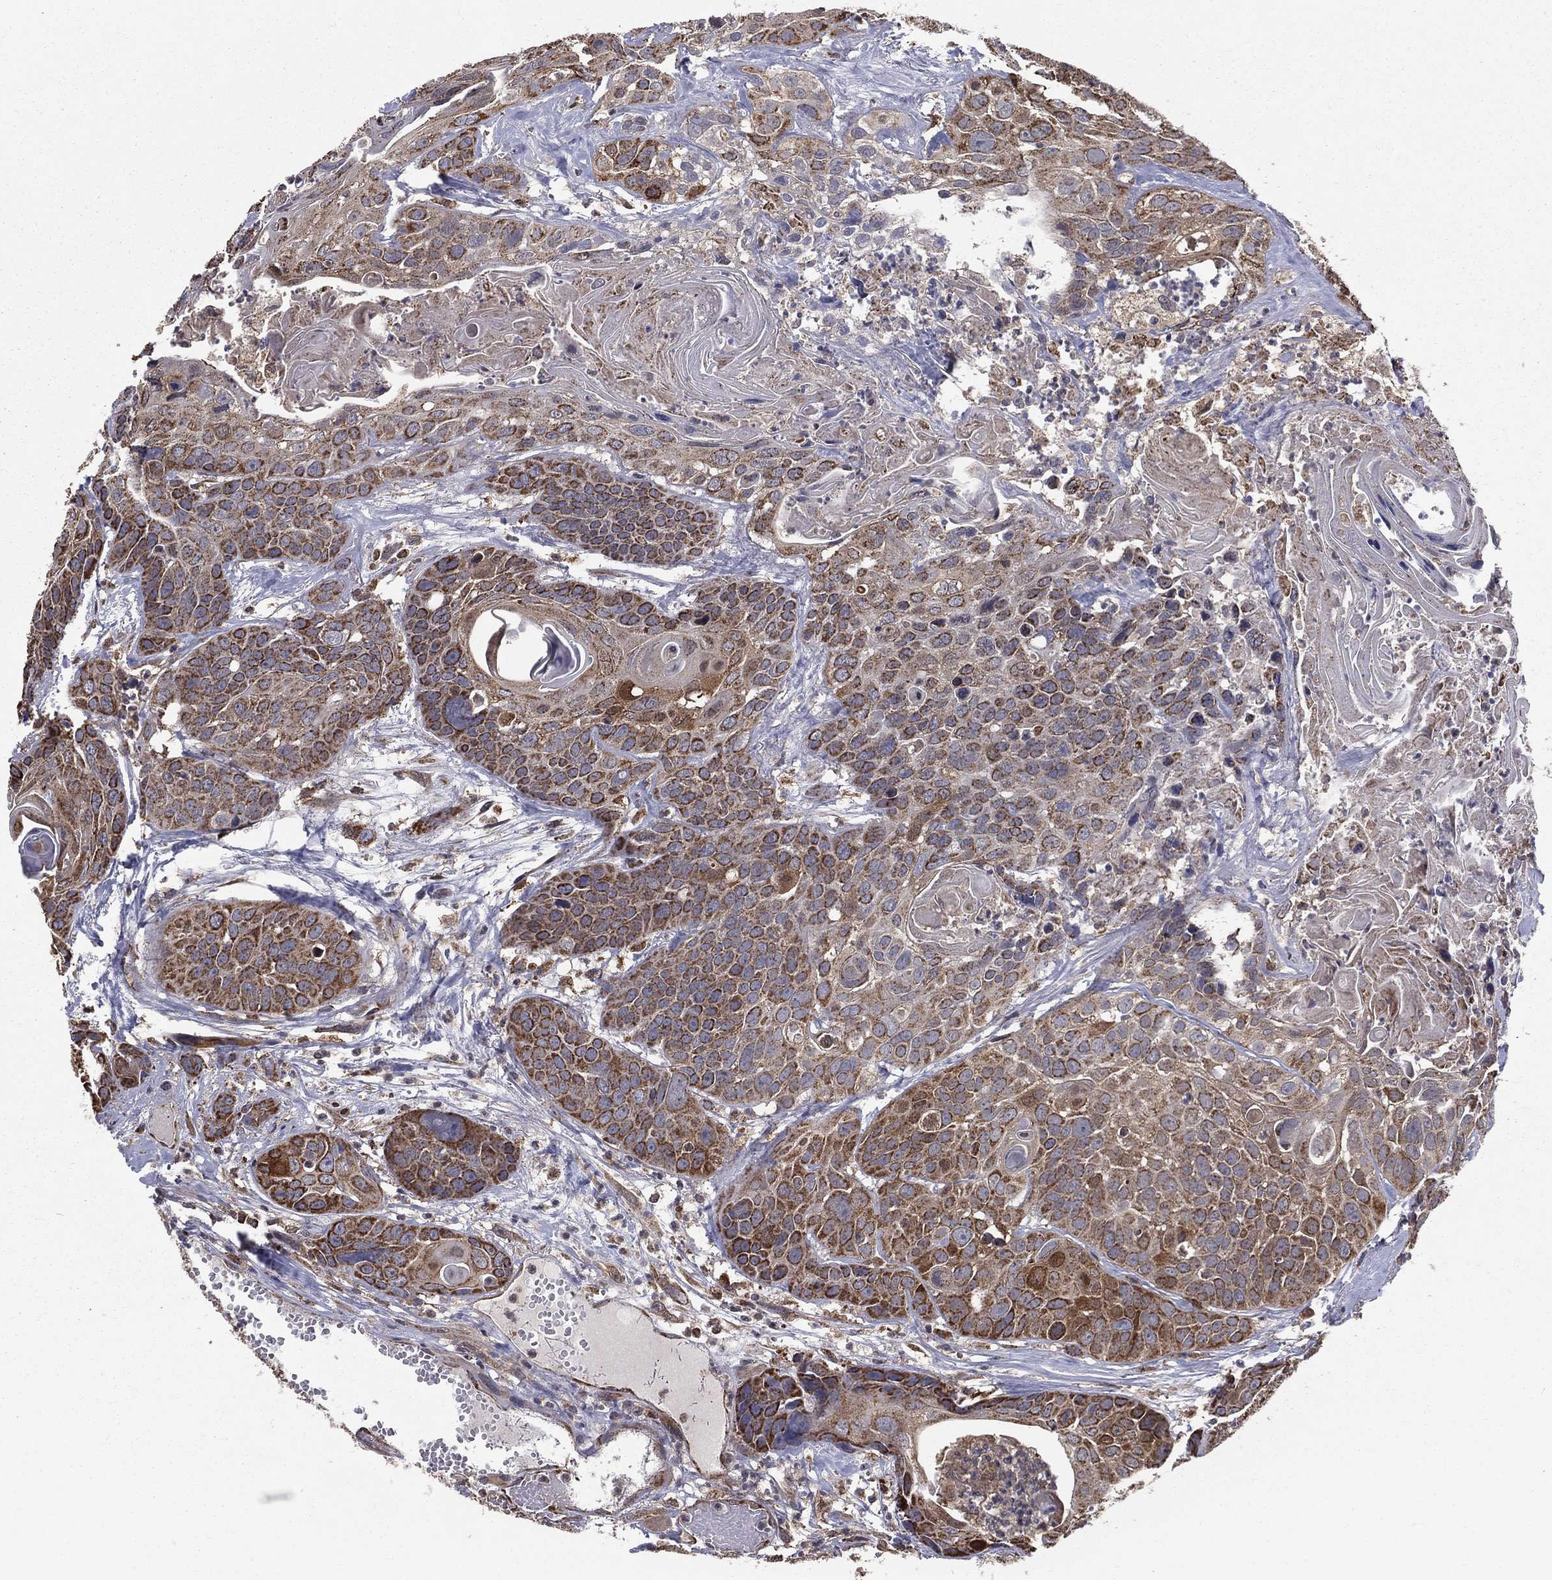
{"staining": {"intensity": "moderate", "quantity": ">75%", "location": "cytoplasmic/membranous"}, "tissue": "head and neck cancer", "cell_type": "Tumor cells", "image_type": "cancer", "snomed": [{"axis": "morphology", "description": "Squamous cell carcinoma, NOS"}, {"axis": "topography", "description": "Oral tissue"}, {"axis": "topography", "description": "Head-Neck"}], "caption": "Approximately >75% of tumor cells in human squamous cell carcinoma (head and neck) reveal moderate cytoplasmic/membranous protein positivity as visualized by brown immunohistochemical staining.", "gene": "RIGI", "patient": {"sex": "male", "age": 56}}